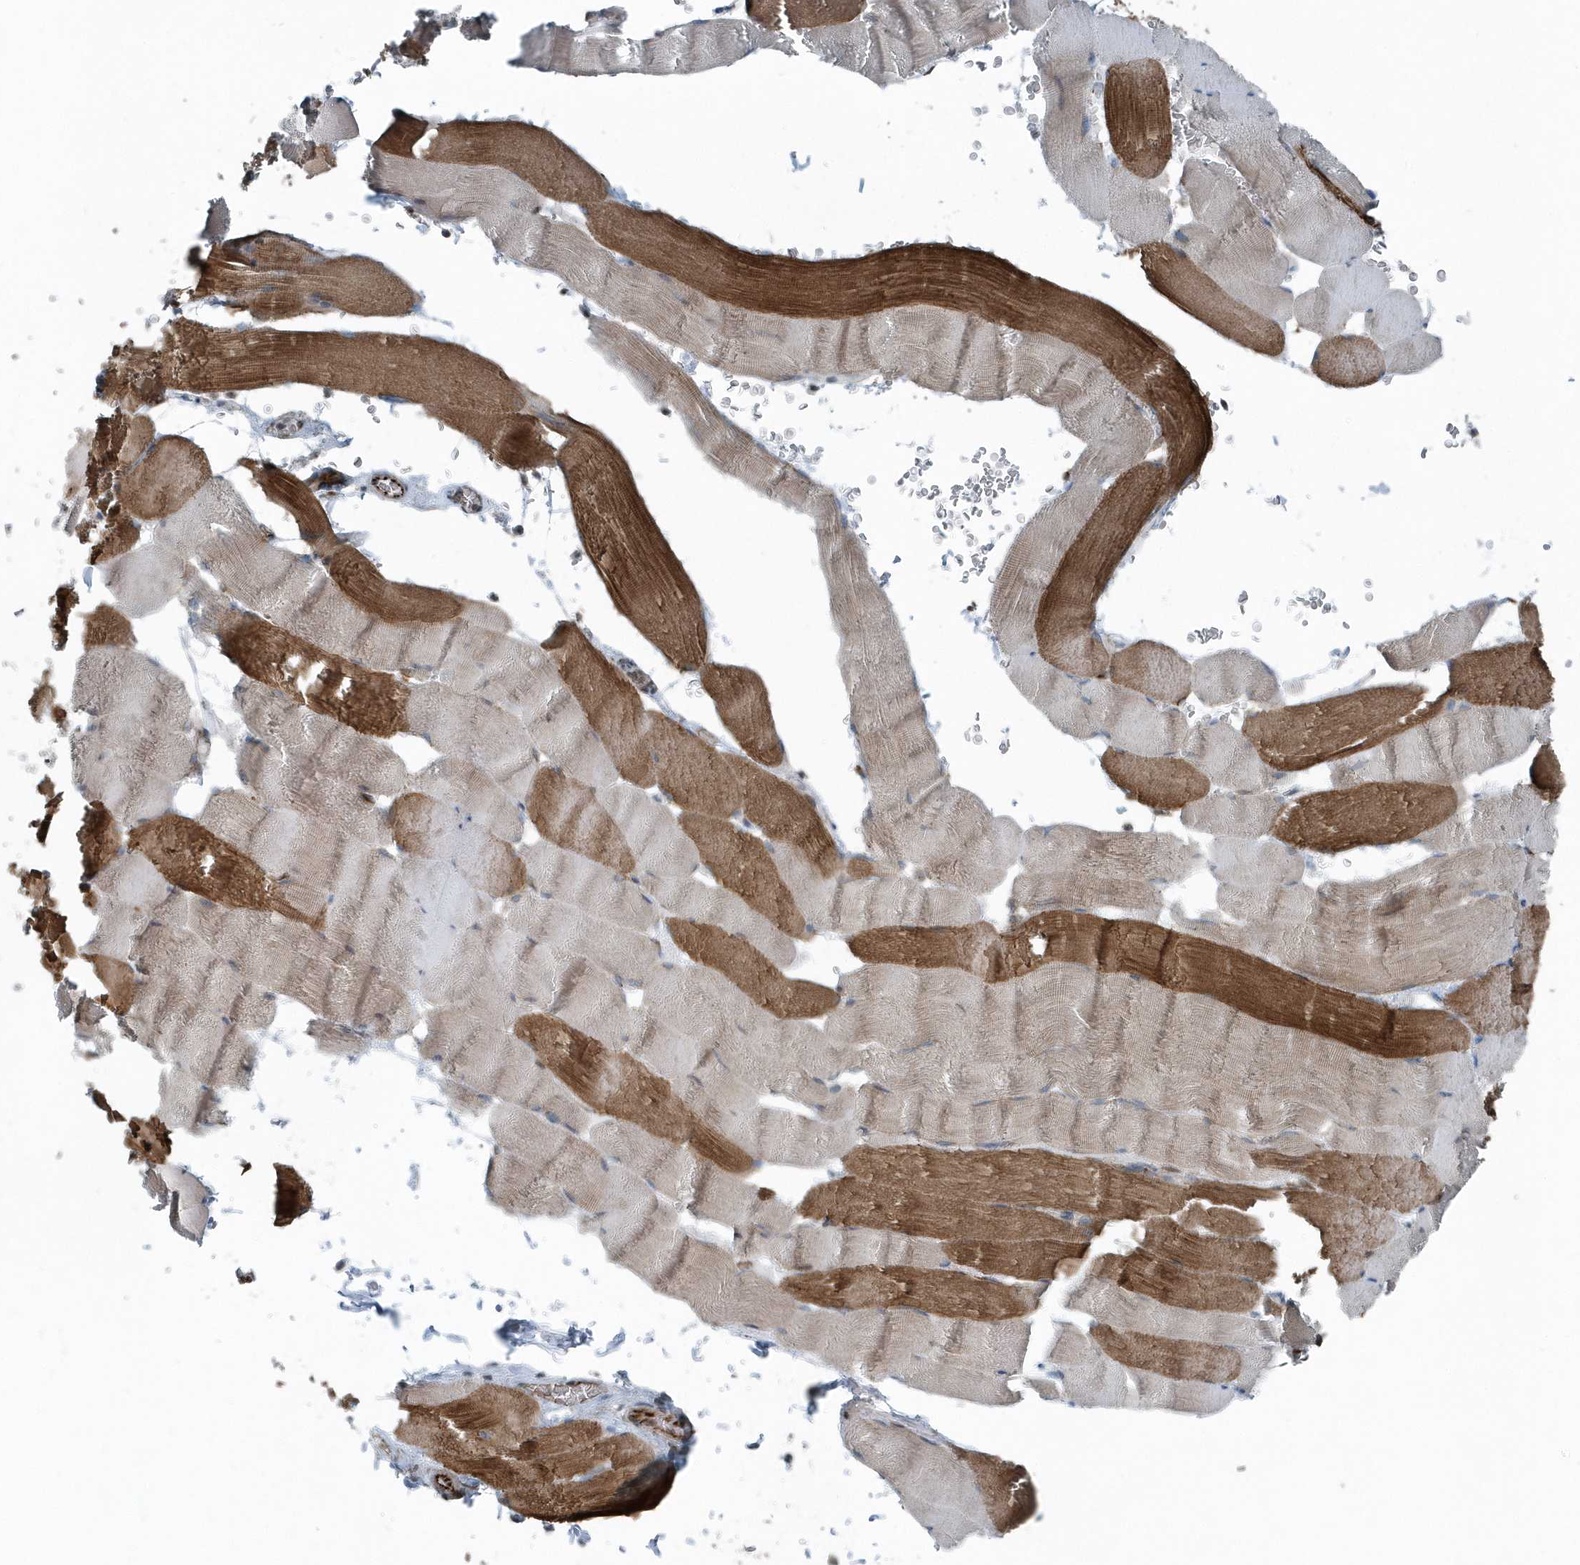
{"staining": {"intensity": "strong", "quantity": "25%-75%", "location": "cytoplasmic/membranous"}, "tissue": "skeletal muscle", "cell_type": "Myocytes", "image_type": "normal", "snomed": [{"axis": "morphology", "description": "Normal tissue, NOS"}, {"axis": "topography", "description": "Skeletal muscle"}], "caption": "Skeletal muscle stained with immunohistochemistry demonstrates strong cytoplasmic/membranous positivity in approximately 25%-75% of myocytes. The protein is stained brown, and the nuclei are stained in blue (DAB (3,3'-diaminobenzidine) IHC with brightfield microscopy, high magnification).", "gene": "GCC2", "patient": {"sex": "male", "age": 62}}